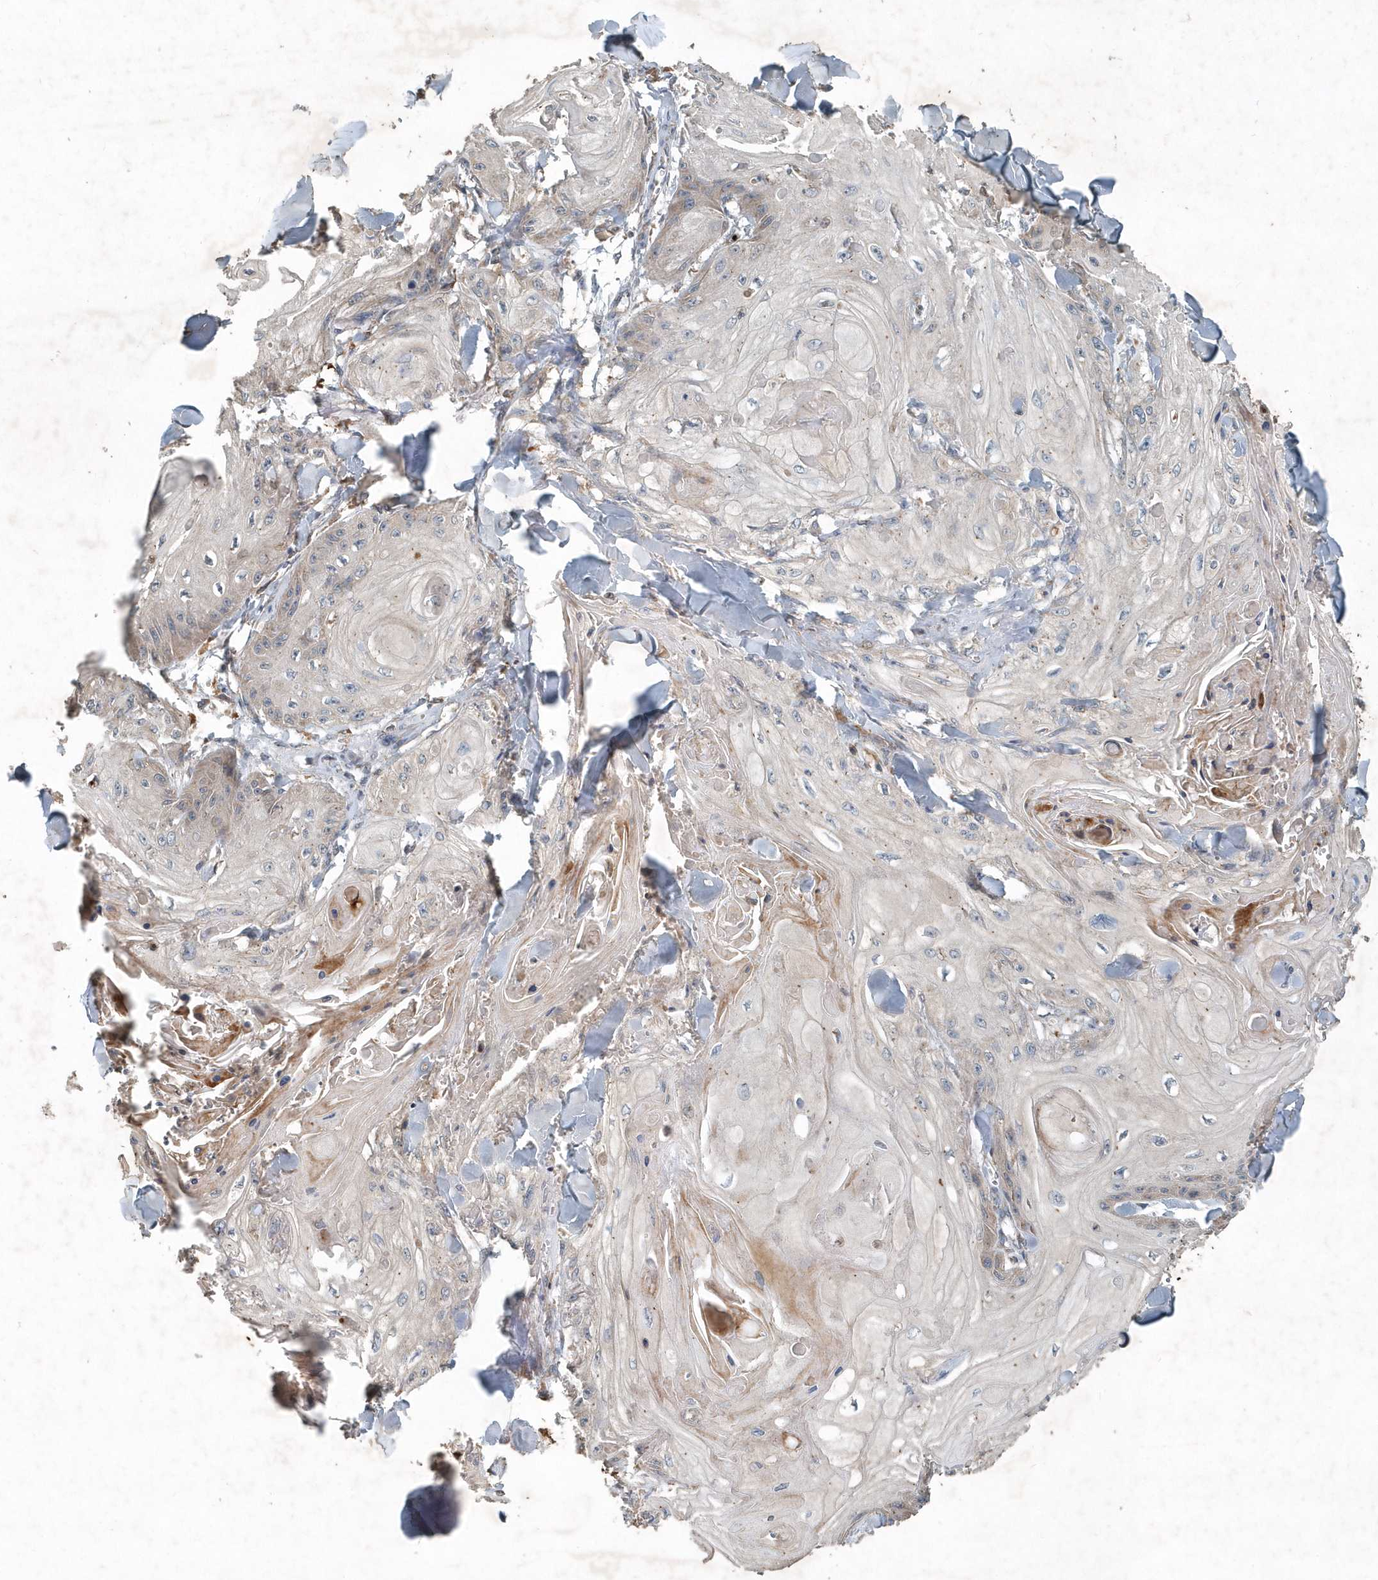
{"staining": {"intensity": "weak", "quantity": "<25%", "location": "cytoplasmic/membranous"}, "tissue": "skin cancer", "cell_type": "Tumor cells", "image_type": "cancer", "snomed": [{"axis": "morphology", "description": "Squamous cell carcinoma, NOS"}, {"axis": "topography", "description": "Skin"}], "caption": "IHC histopathology image of neoplastic tissue: human squamous cell carcinoma (skin) stained with DAB (3,3'-diaminobenzidine) displays no significant protein staining in tumor cells.", "gene": "SCFD2", "patient": {"sex": "male", "age": 74}}